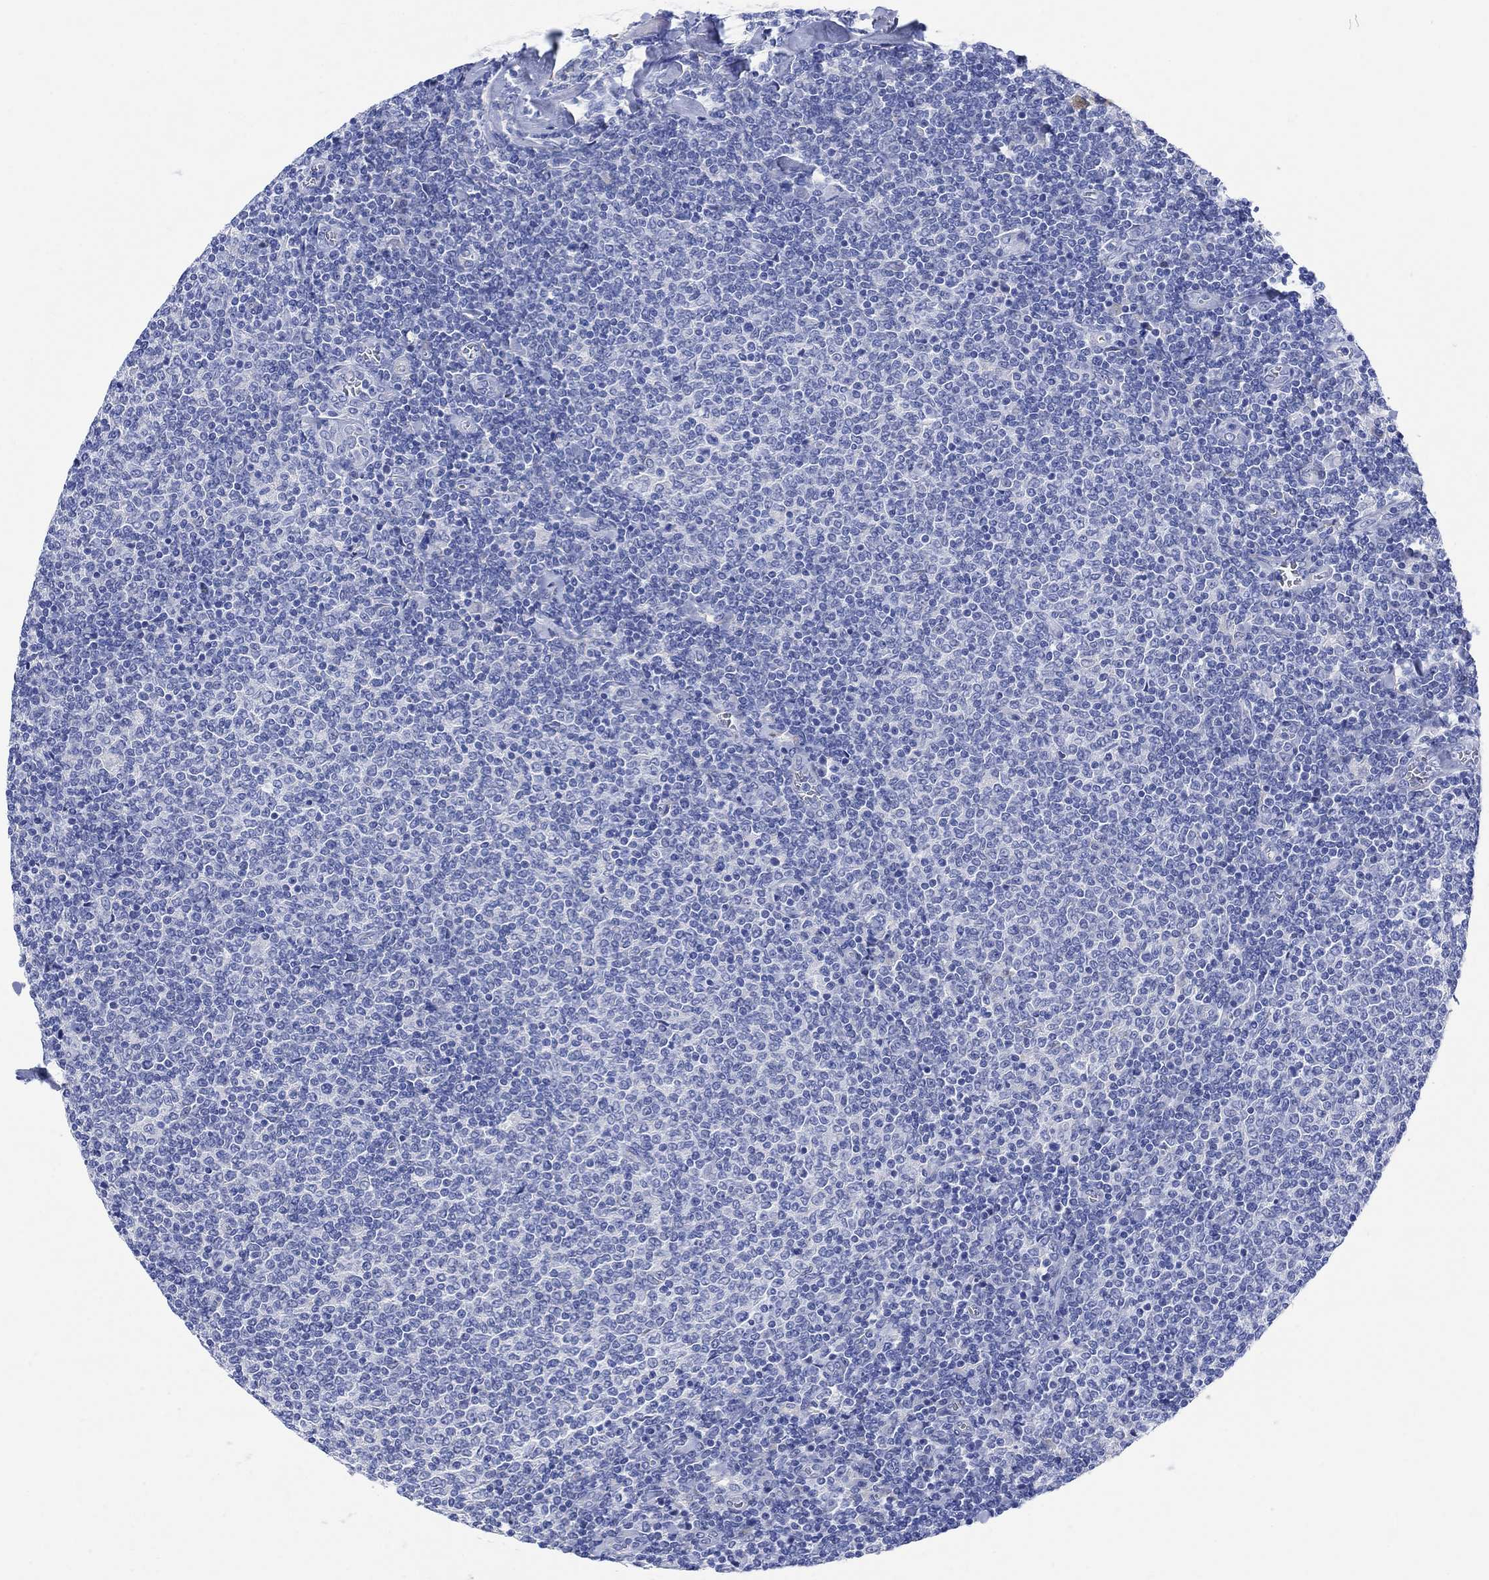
{"staining": {"intensity": "negative", "quantity": "none", "location": "none"}, "tissue": "lymphoma", "cell_type": "Tumor cells", "image_type": "cancer", "snomed": [{"axis": "morphology", "description": "Malignant lymphoma, non-Hodgkin's type, Low grade"}, {"axis": "topography", "description": "Lymph node"}], "caption": "DAB (3,3'-diaminobenzidine) immunohistochemical staining of human lymphoma reveals no significant positivity in tumor cells.", "gene": "MYL1", "patient": {"sex": "male", "age": 52}}